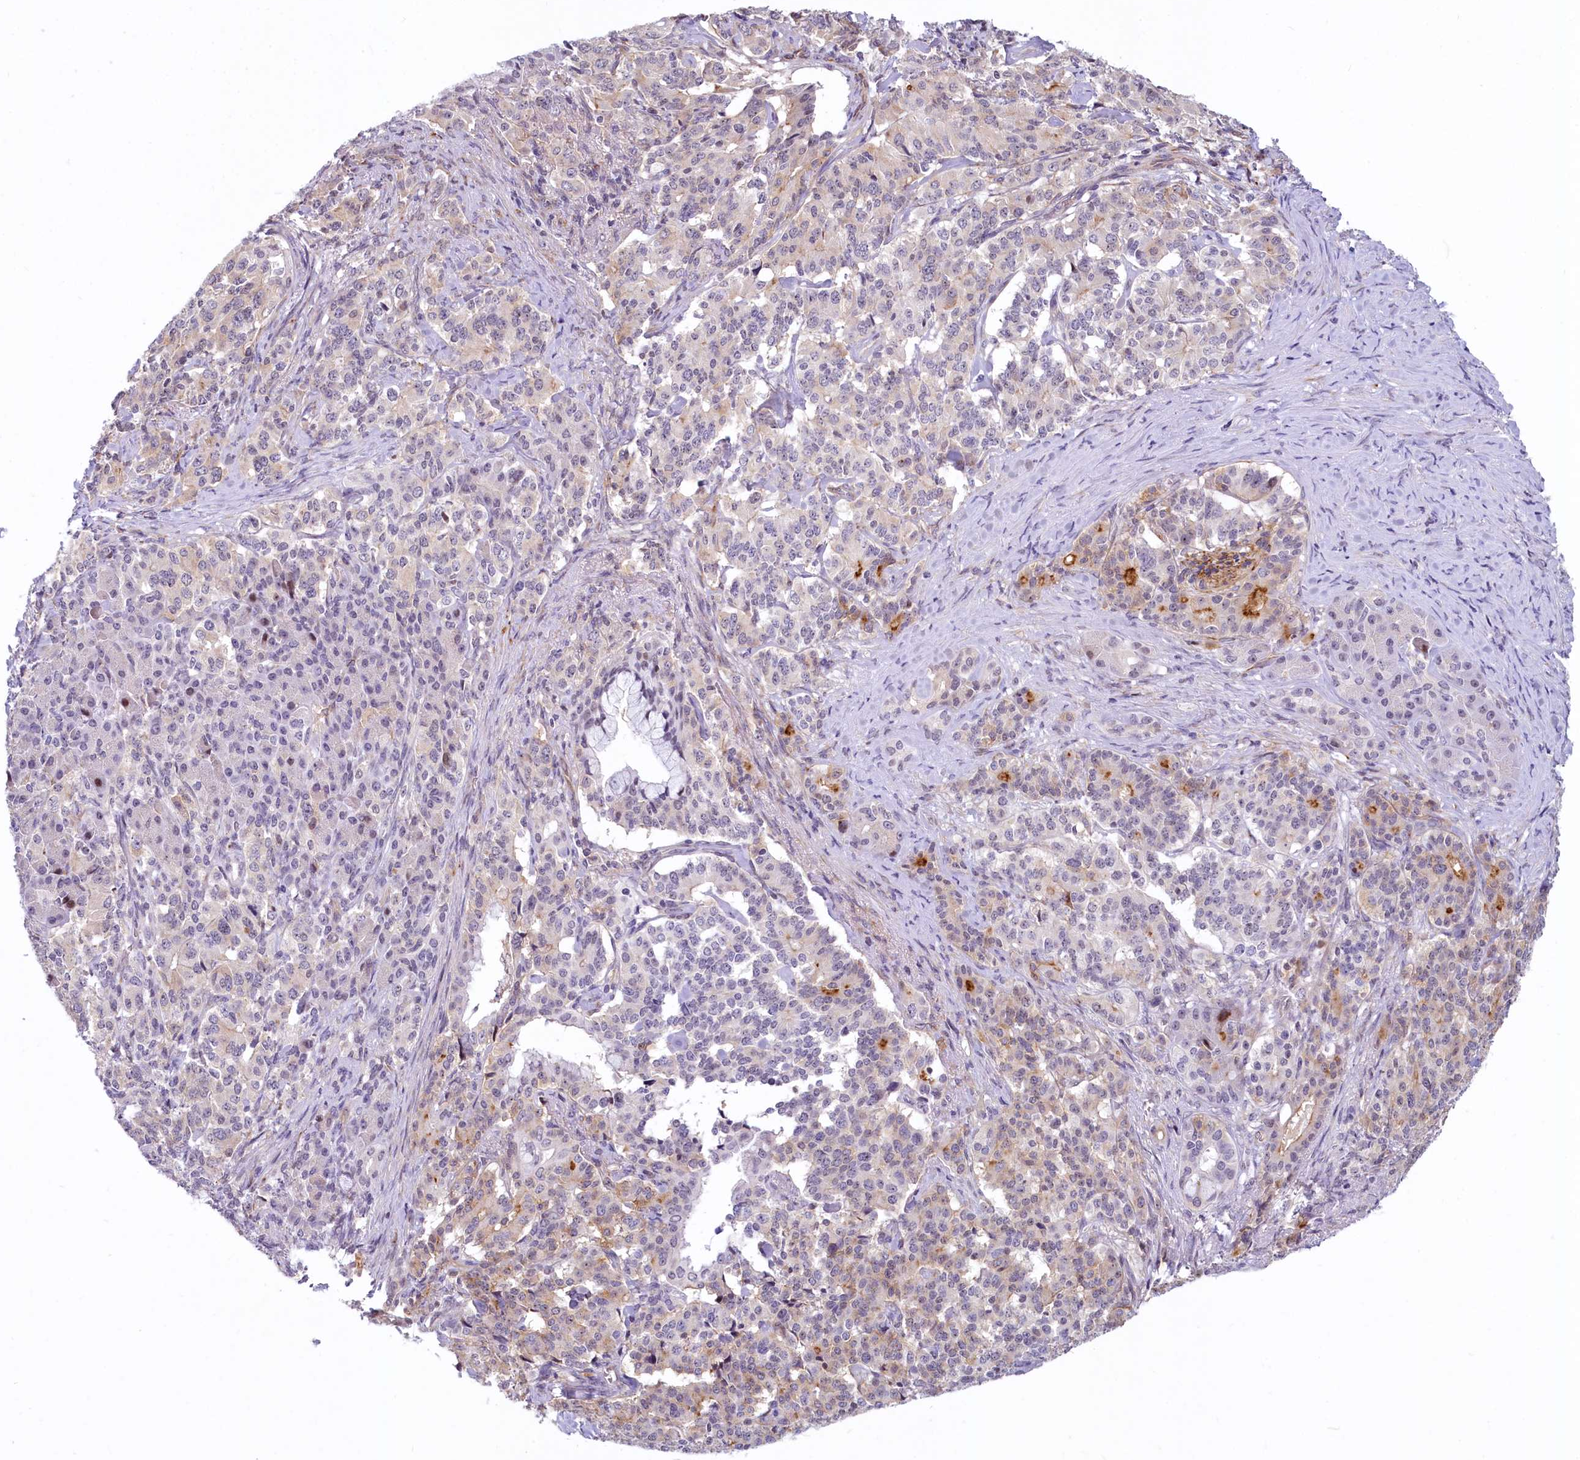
{"staining": {"intensity": "weak", "quantity": "<25%", "location": "cytoplasmic/membranous"}, "tissue": "pancreatic cancer", "cell_type": "Tumor cells", "image_type": "cancer", "snomed": [{"axis": "morphology", "description": "Adenocarcinoma, NOS"}, {"axis": "topography", "description": "Pancreas"}], "caption": "Human pancreatic adenocarcinoma stained for a protein using IHC reveals no expression in tumor cells.", "gene": "PROCR", "patient": {"sex": "female", "age": 74}}